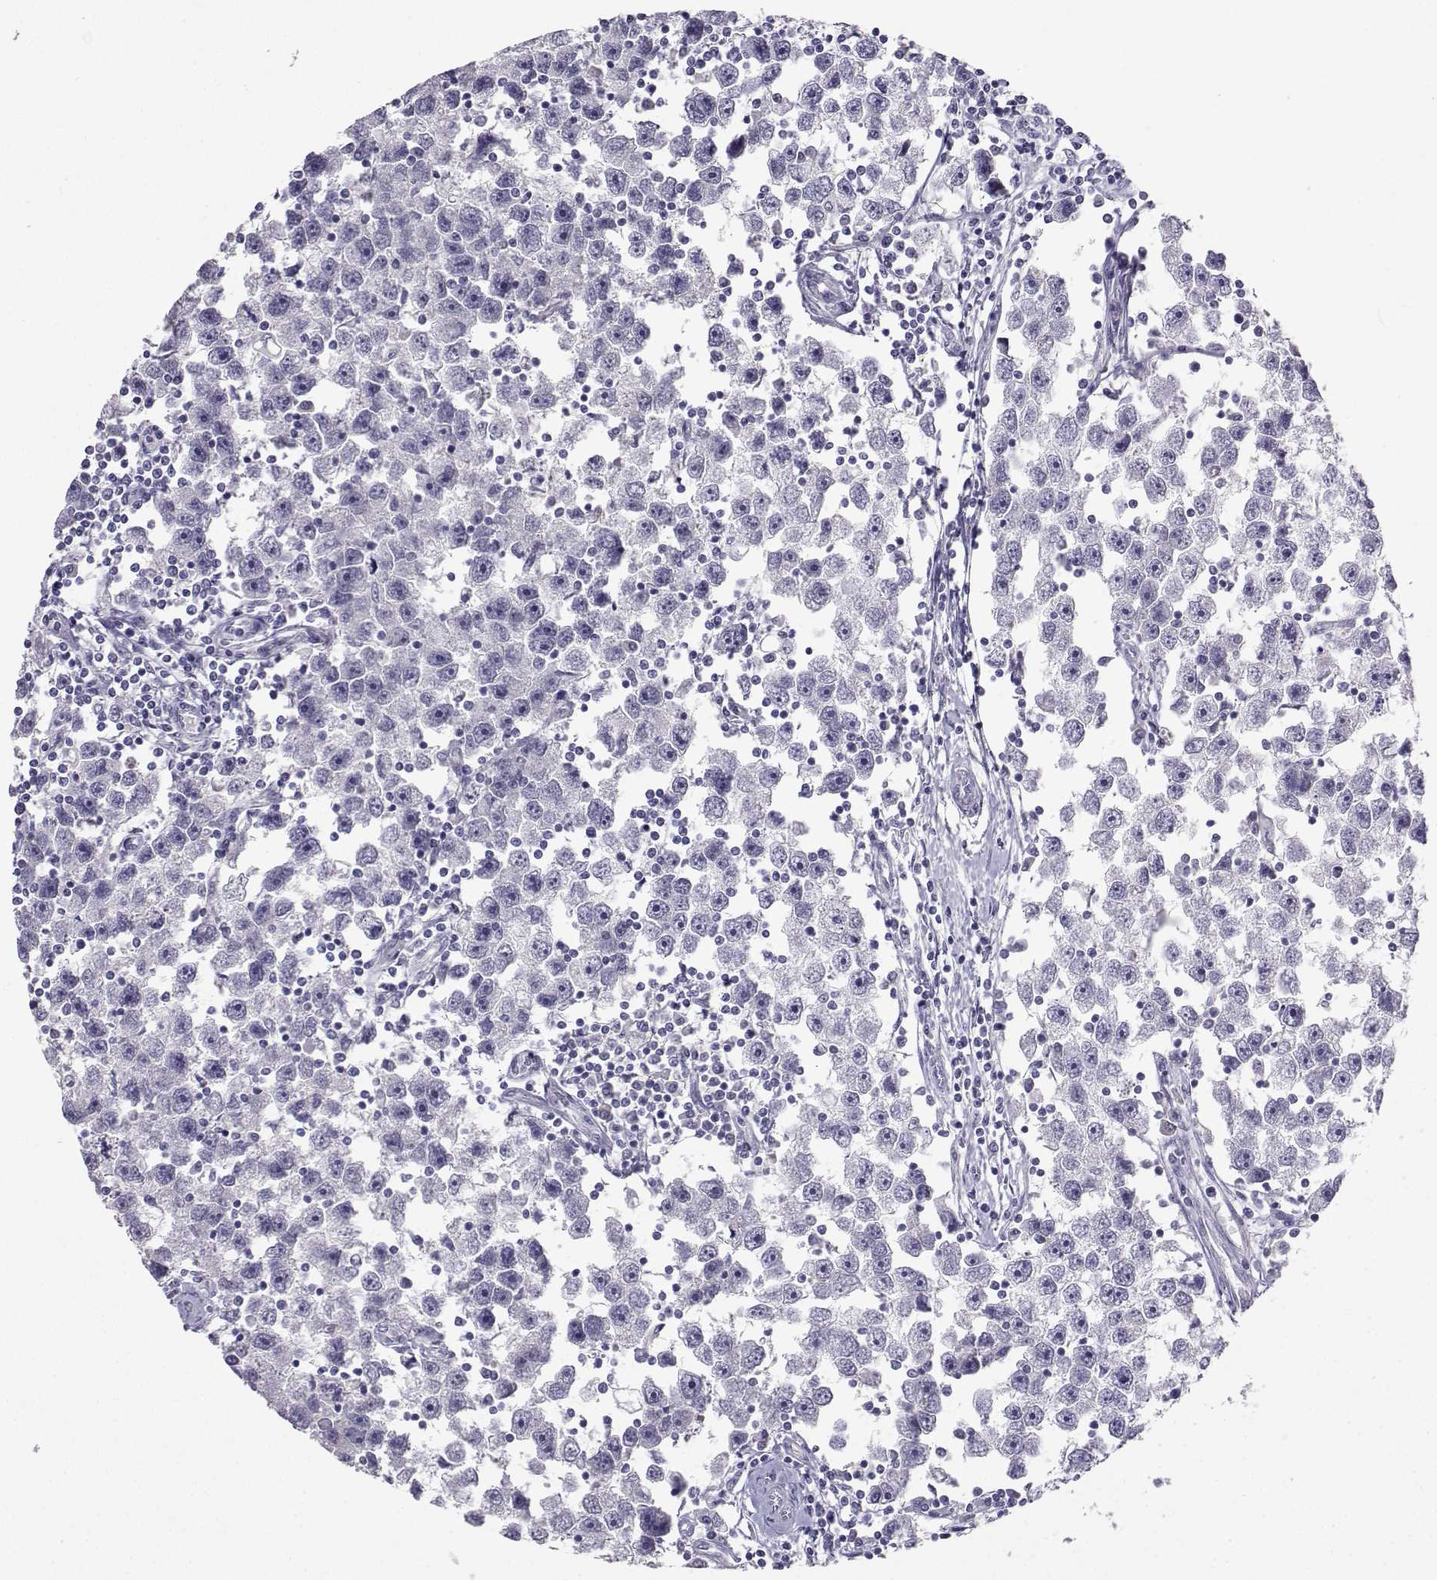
{"staining": {"intensity": "negative", "quantity": "none", "location": "none"}, "tissue": "testis cancer", "cell_type": "Tumor cells", "image_type": "cancer", "snomed": [{"axis": "morphology", "description": "Seminoma, NOS"}, {"axis": "topography", "description": "Testis"}], "caption": "Testis cancer (seminoma) stained for a protein using immunohistochemistry reveals no positivity tumor cells.", "gene": "CARTPT", "patient": {"sex": "male", "age": 30}}